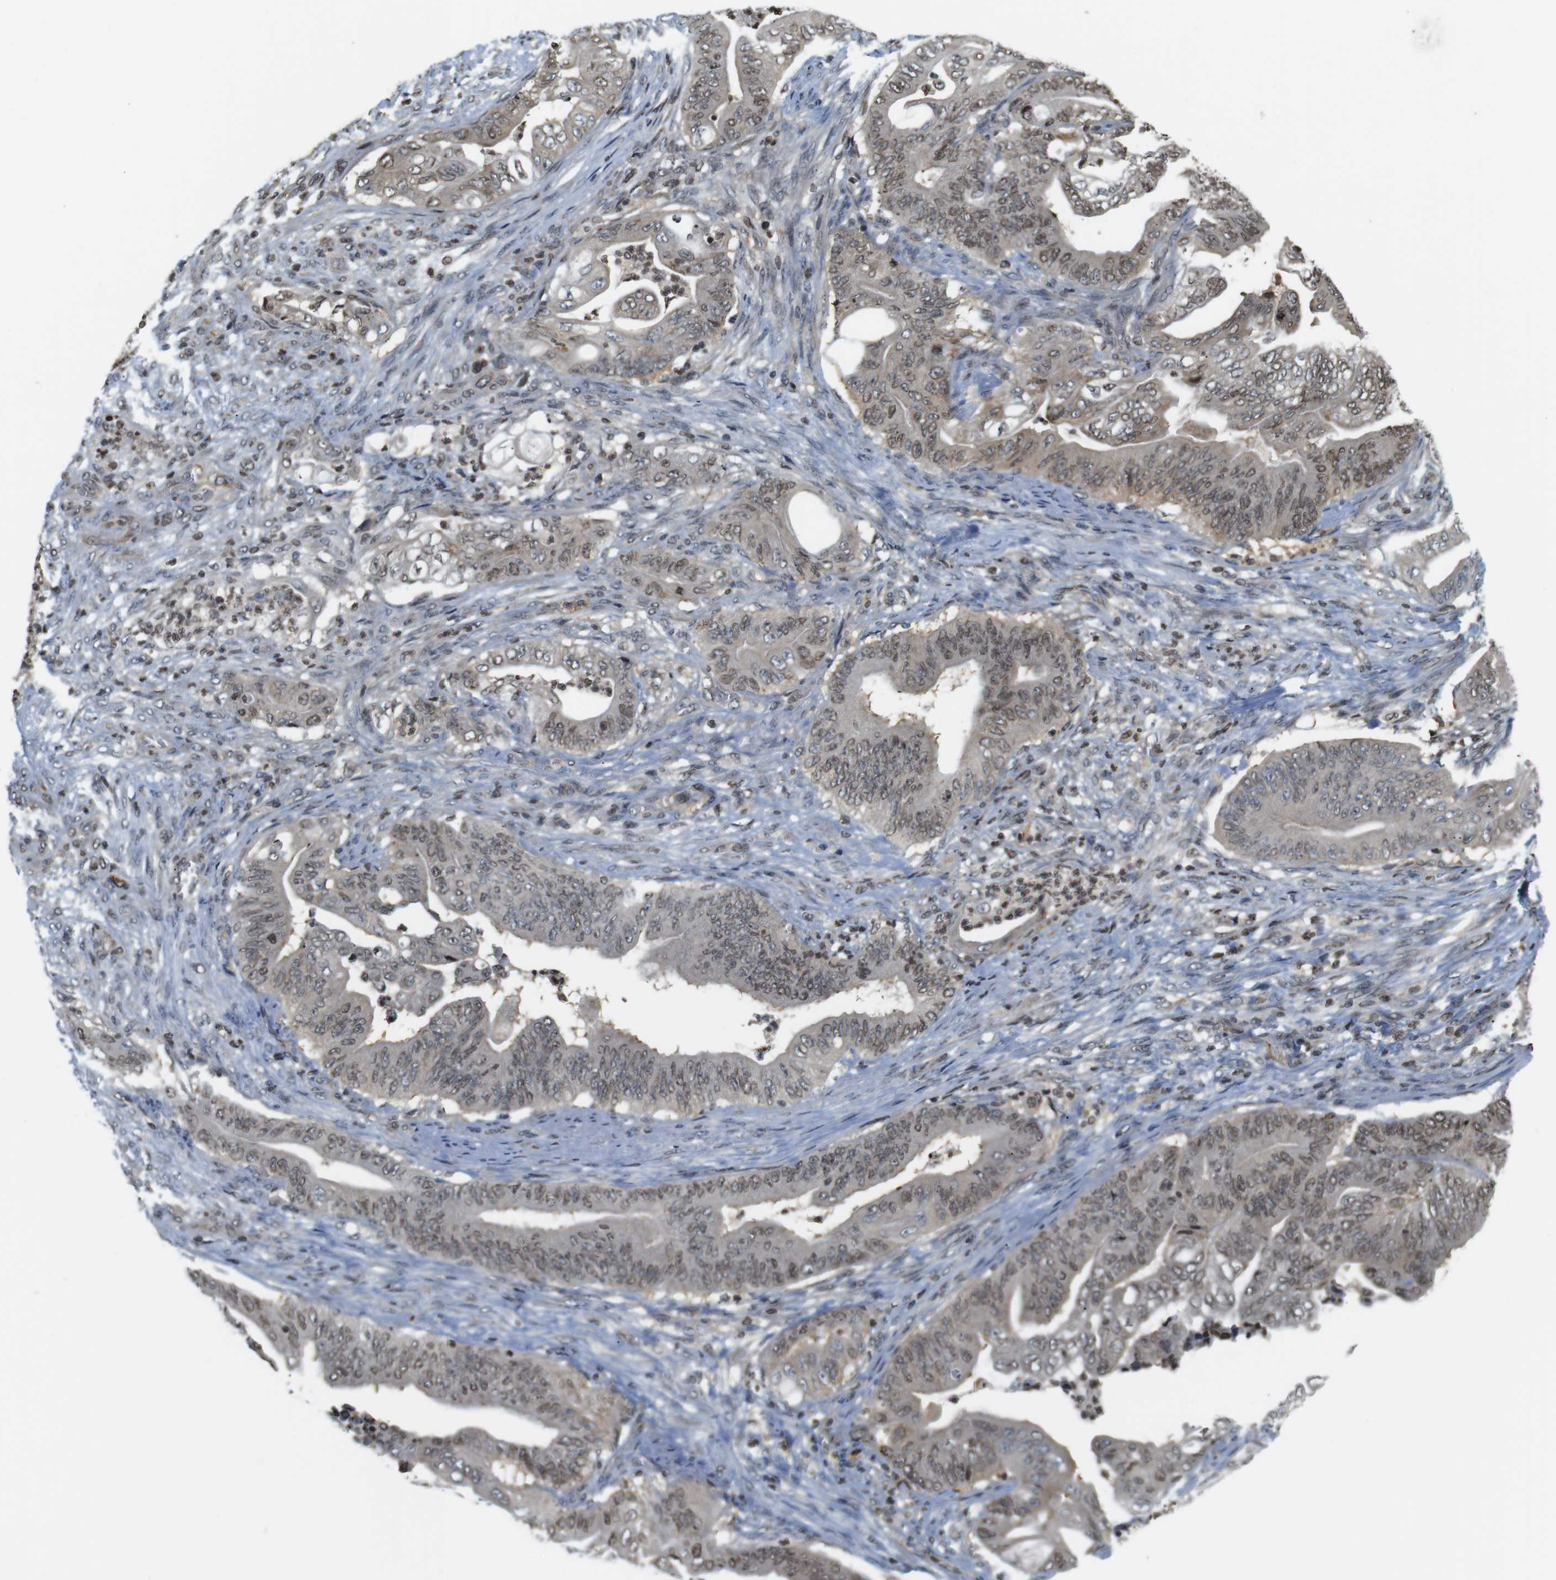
{"staining": {"intensity": "moderate", "quantity": "25%-75%", "location": "nuclear"}, "tissue": "stomach cancer", "cell_type": "Tumor cells", "image_type": "cancer", "snomed": [{"axis": "morphology", "description": "Adenocarcinoma, NOS"}, {"axis": "topography", "description": "Stomach"}], "caption": "Immunohistochemical staining of adenocarcinoma (stomach) demonstrates moderate nuclear protein staining in about 25%-75% of tumor cells.", "gene": "MBD1", "patient": {"sex": "female", "age": 73}}